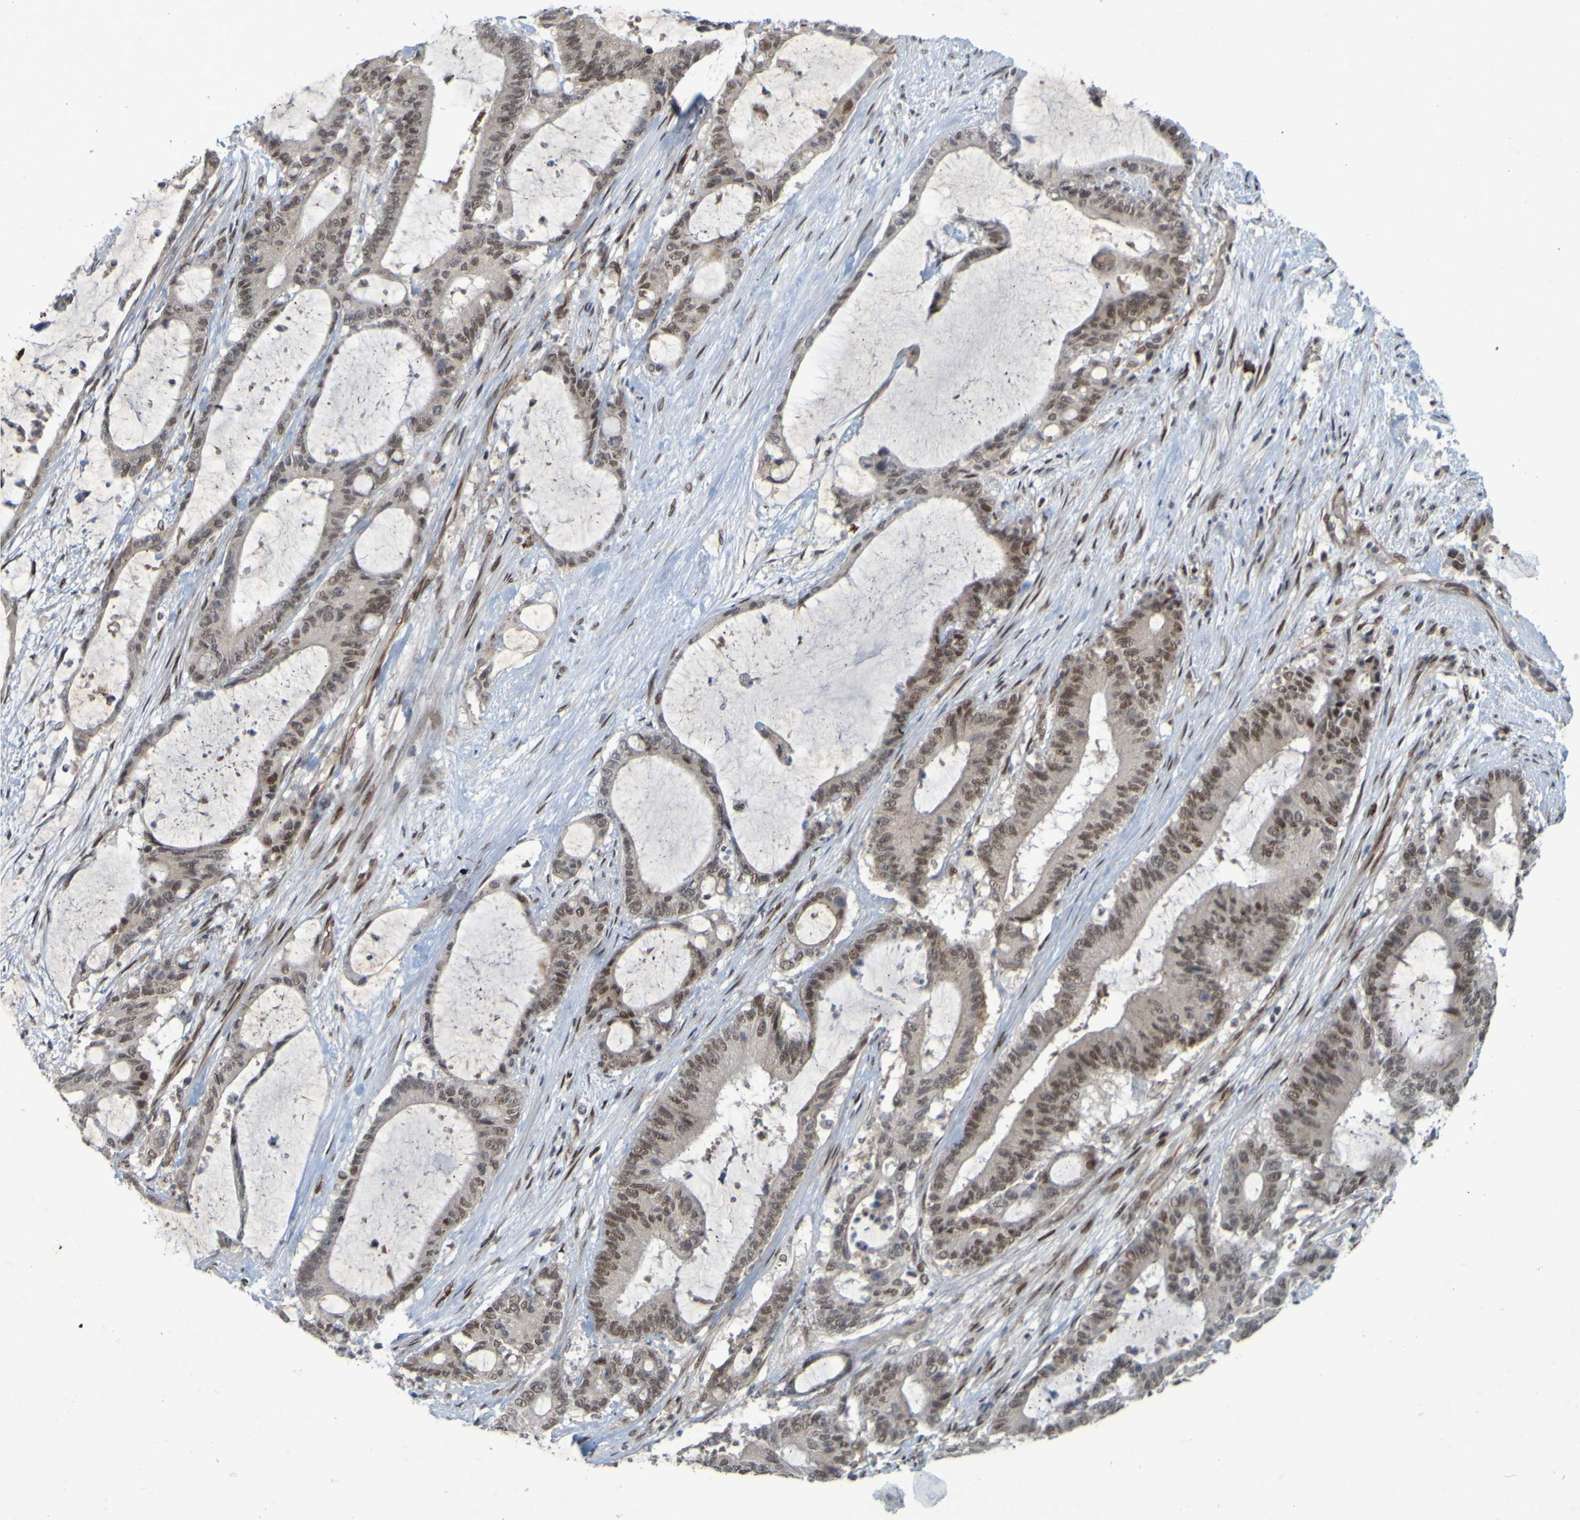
{"staining": {"intensity": "moderate", "quantity": ">75%", "location": "nuclear"}, "tissue": "liver cancer", "cell_type": "Tumor cells", "image_type": "cancer", "snomed": [{"axis": "morphology", "description": "Cholangiocarcinoma"}, {"axis": "topography", "description": "Liver"}], "caption": "Tumor cells exhibit medium levels of moderate nuclear staining in approximately >75% of cells in liver cancer. Nuclei are stained in blue.", "gene": "MCPH1", "patient": {"sex": "female", "age": 73}}